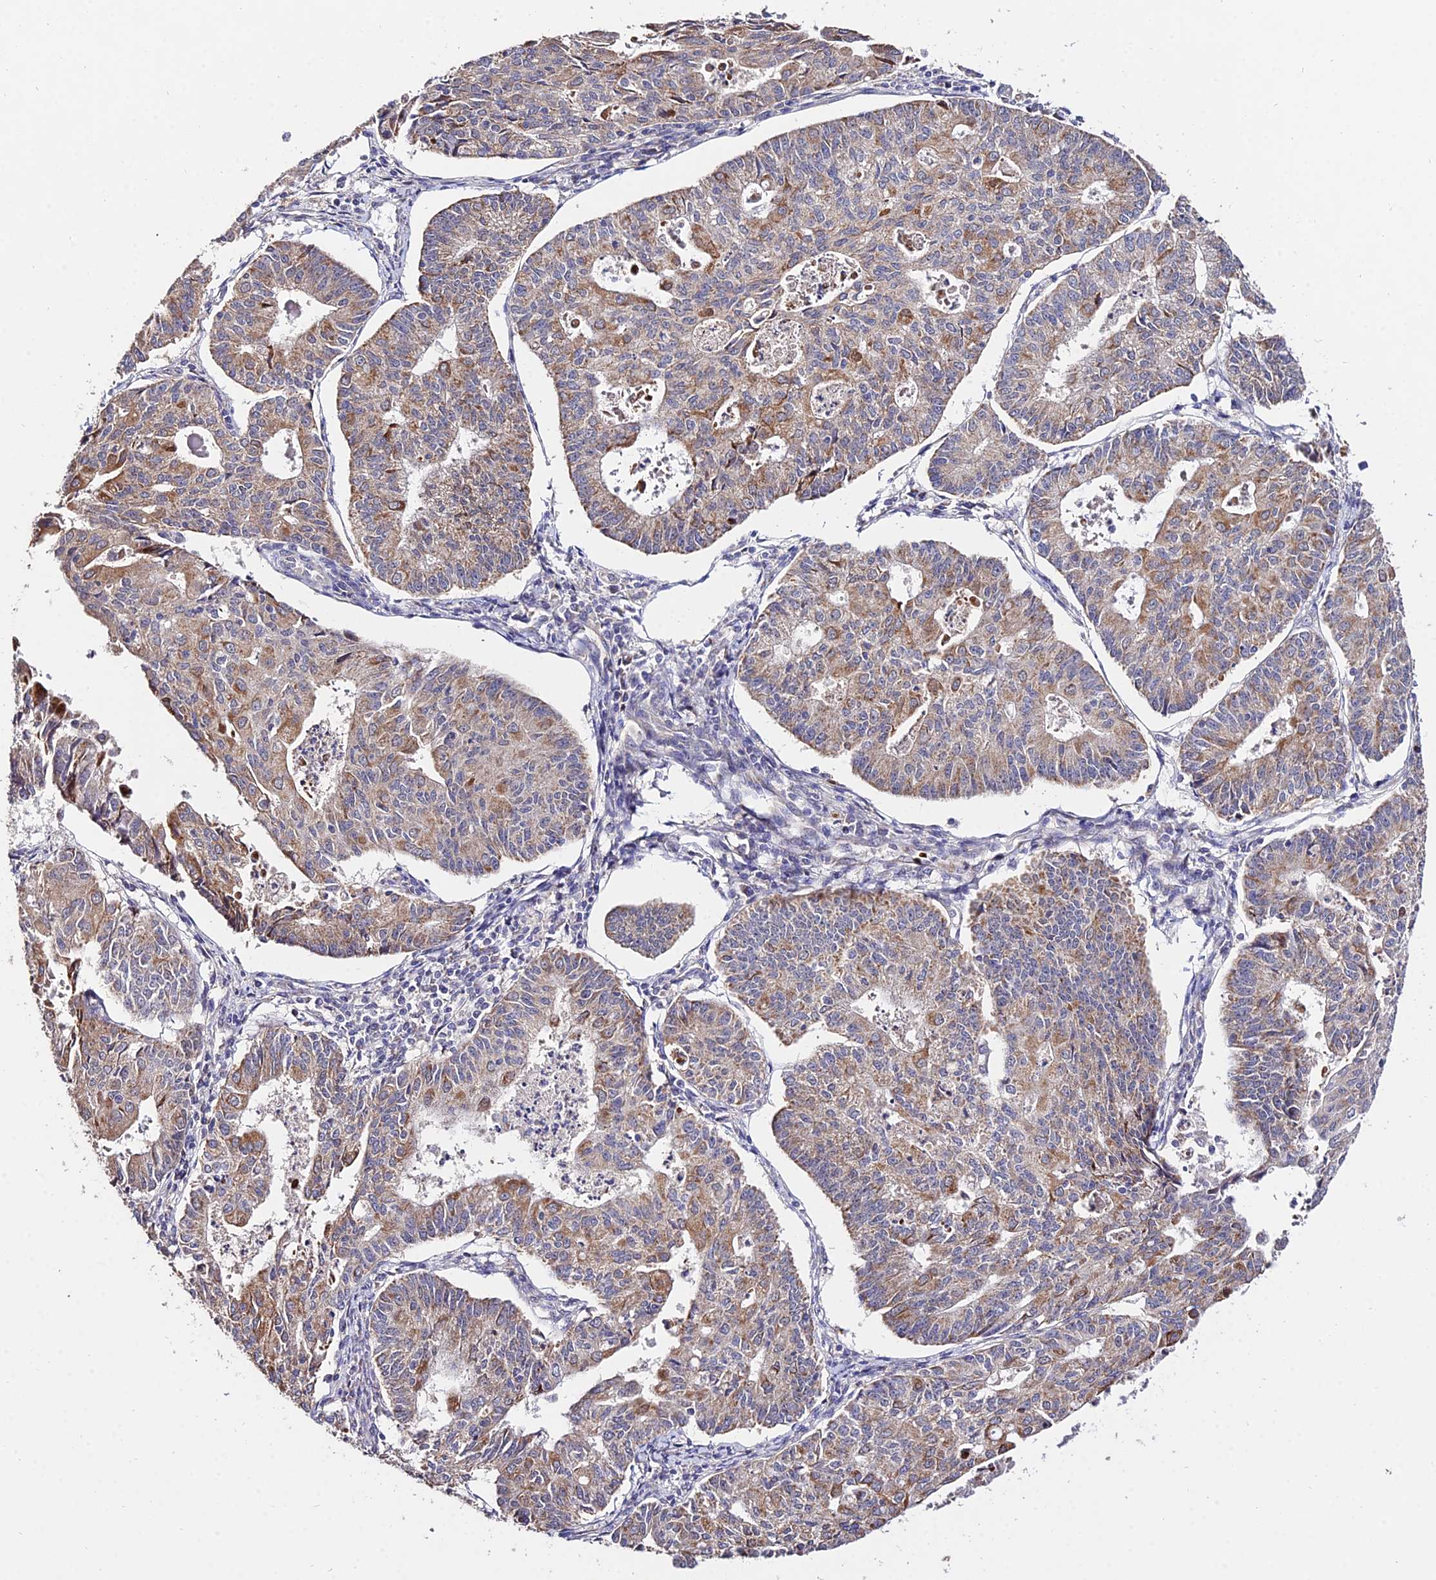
{"staining": {"intensity": "moderate", "quantity": "<25%", "location": "cytoplasmic/membranous"}, "tissue": "endometrial cancer", "cell_type": "Tumor cells", "image_type": "cancer", "snomed": [{"axis": "morphology", "description": "Adenocarcinoma, NOS"}, {"axis": "topography", "description": "Endometrium"}], "caption": "IHC photomicrograph of neoplastic tissue: endometrial adenocarcinoma stained using immunohistochemistry exhibits low levels of moderate protein expression localized specifically in the cytoplasmic/membranous of tumor cells, appearing as a cytoplasmic/membranous brown color.", "gene": "WDR5B", "patient": {"sex": "female", "age": 56}}